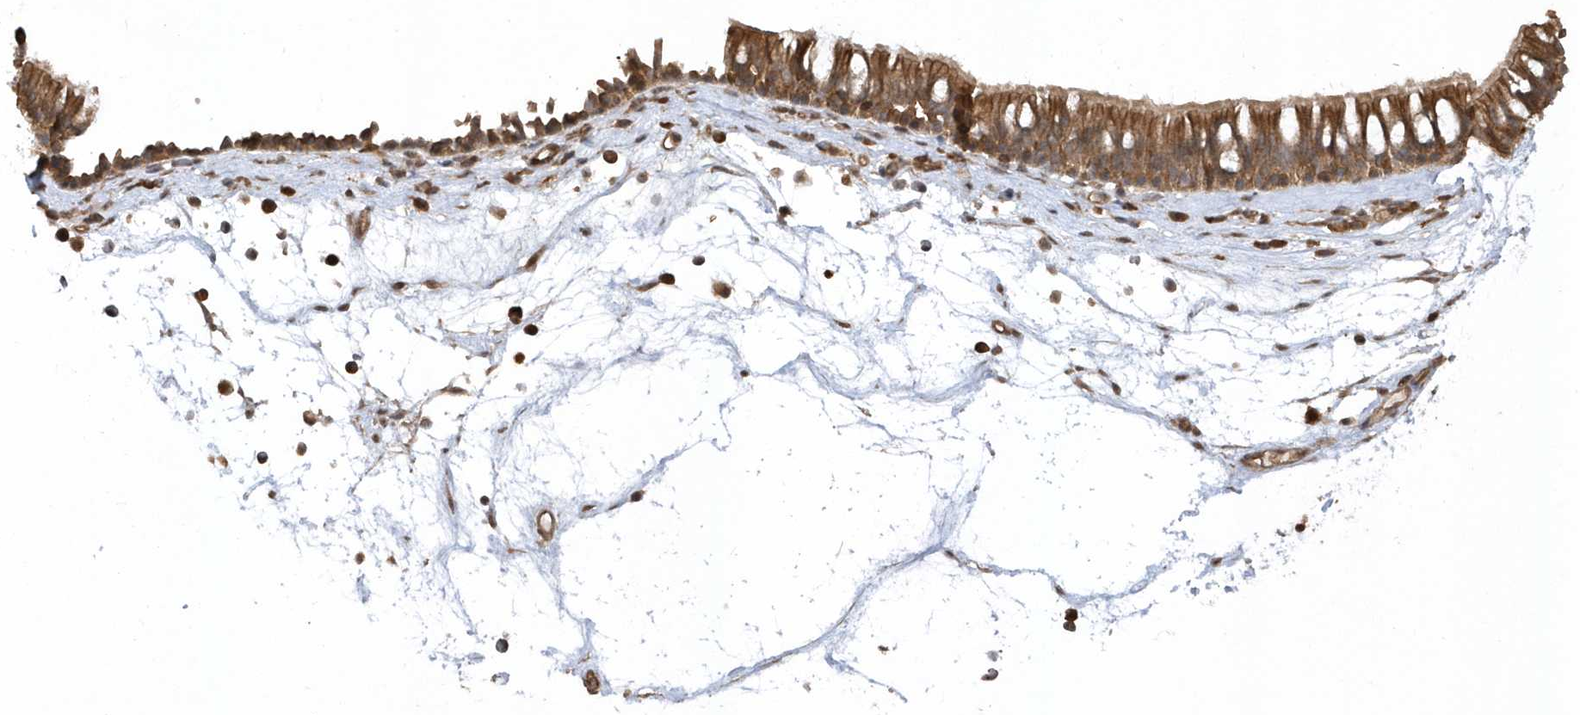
{"staining": {"intensity": "moderate", "quantity": ">75%", "location": "cytoplasmic/membranous"}, "tissue": "nasopharynx", "cell_type": "Respiratory epithelial cells", "image_type": "normal", "snomed": [{"axis": "morphology", "description": "Normal tissue, NOS"}, {"axis": "morphology", "description": "Inflammation, NOS"}, {"axis": "morphology", "description": "Malignant melanoma, Metastatic site"}, {"axis": "topography", "description": "Nasopharynx"}], "caption": "IHC photomicrograph of unremarkable human nasopharynx stained for a protein (brown), which exhibits medium levels of moderate cytoplasmic/membranous staining in approximately >75% of respiratory epithelial cells.", "gene": "HERPUD1", "patient": {"sex": "male", "age": 70}}